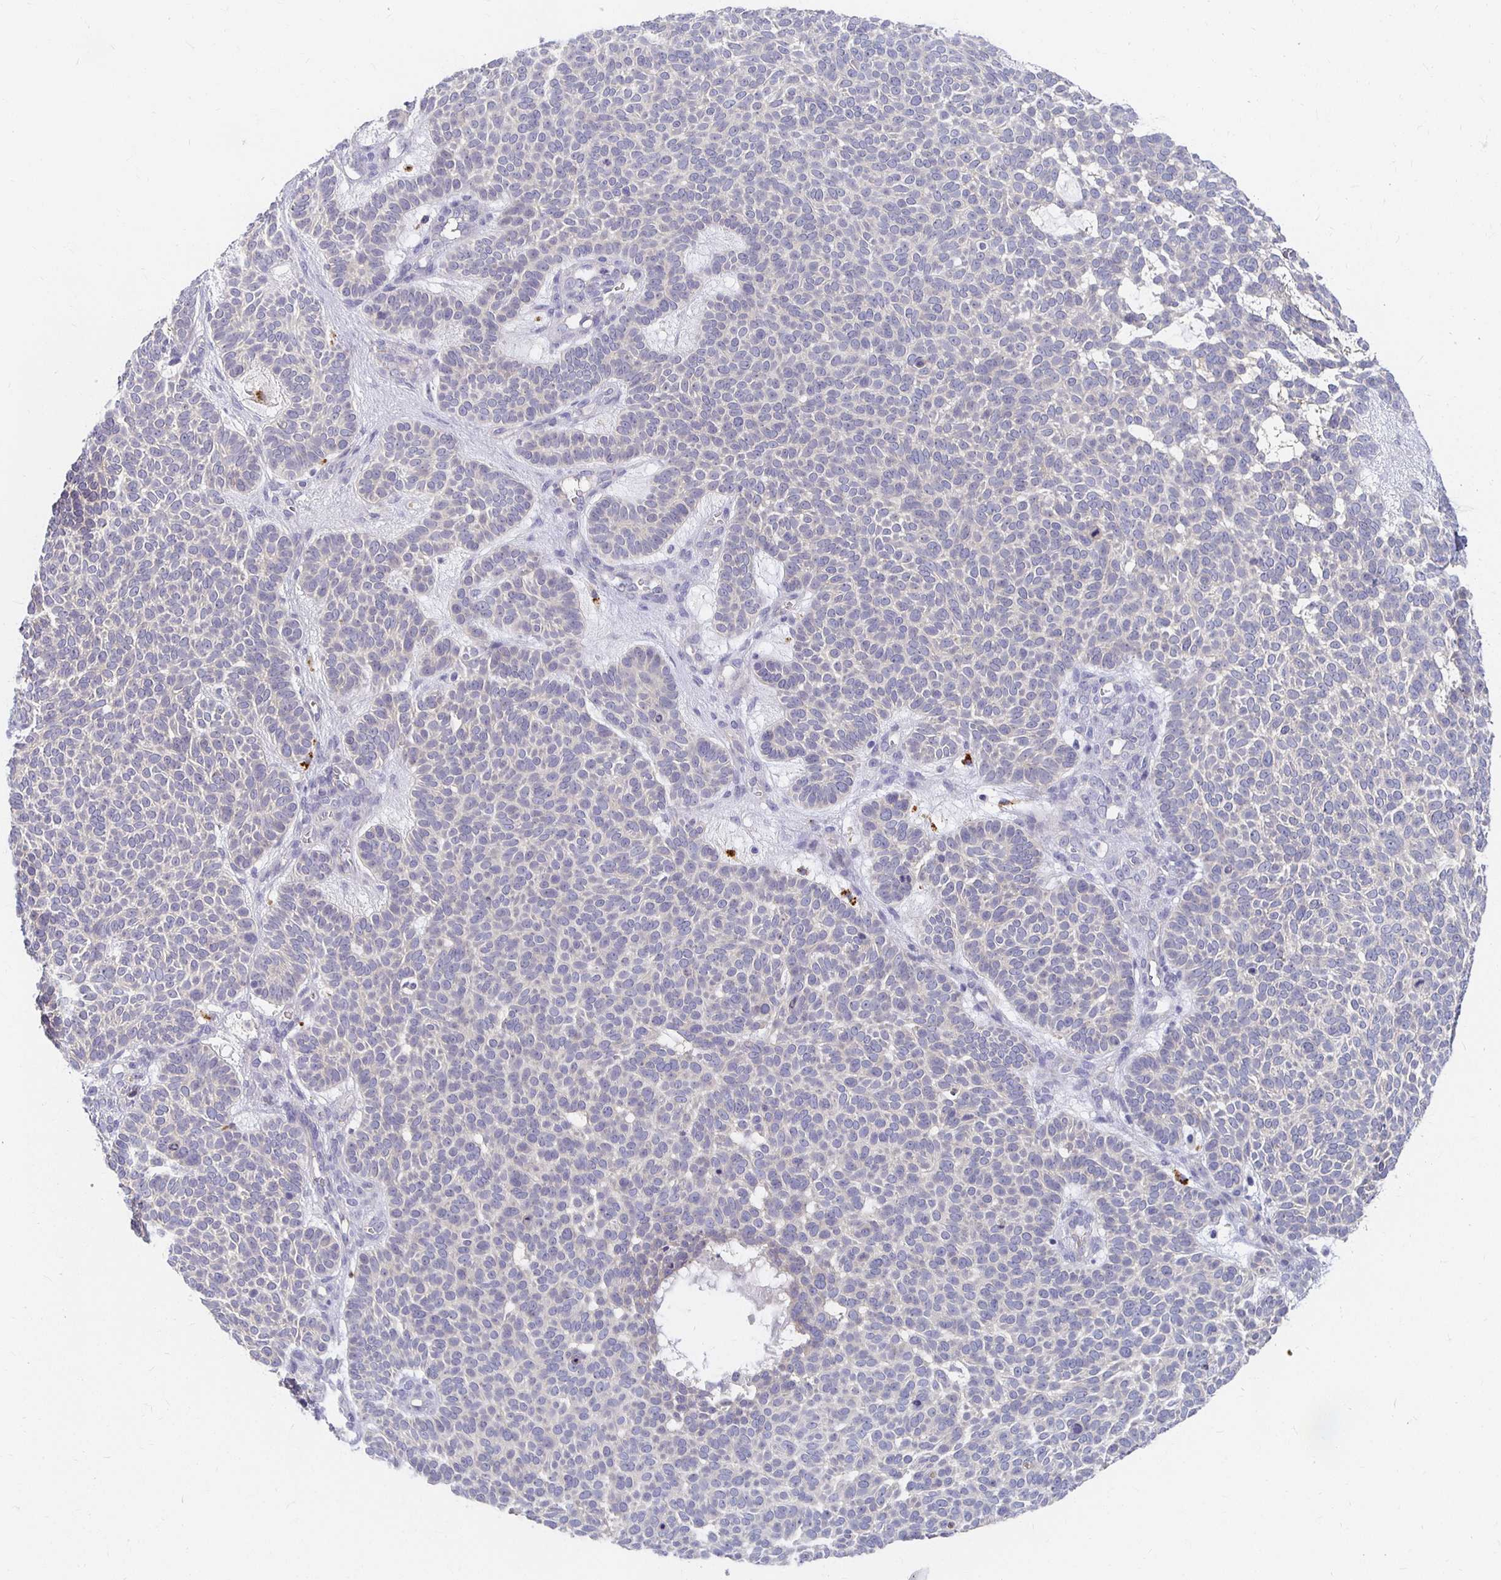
{"staining": {"intensity": "negative", "quantity": "none", "location": "none"}, "tissue": "skin cancer", "cell_type": "Tumor cells", "image_type": "cancer", "snomed": [{"axis": "morphology", "description": "Basal cell carcinoma"}, {"axis": "topography", "description": "Skin"}], "caption": "A photomicrograph of skin basal cell carcinoma stained for a protein displays no brown staining in tumor cells.", "gene": "FKRP", "patient": {"sex": "female", "age": 82}}